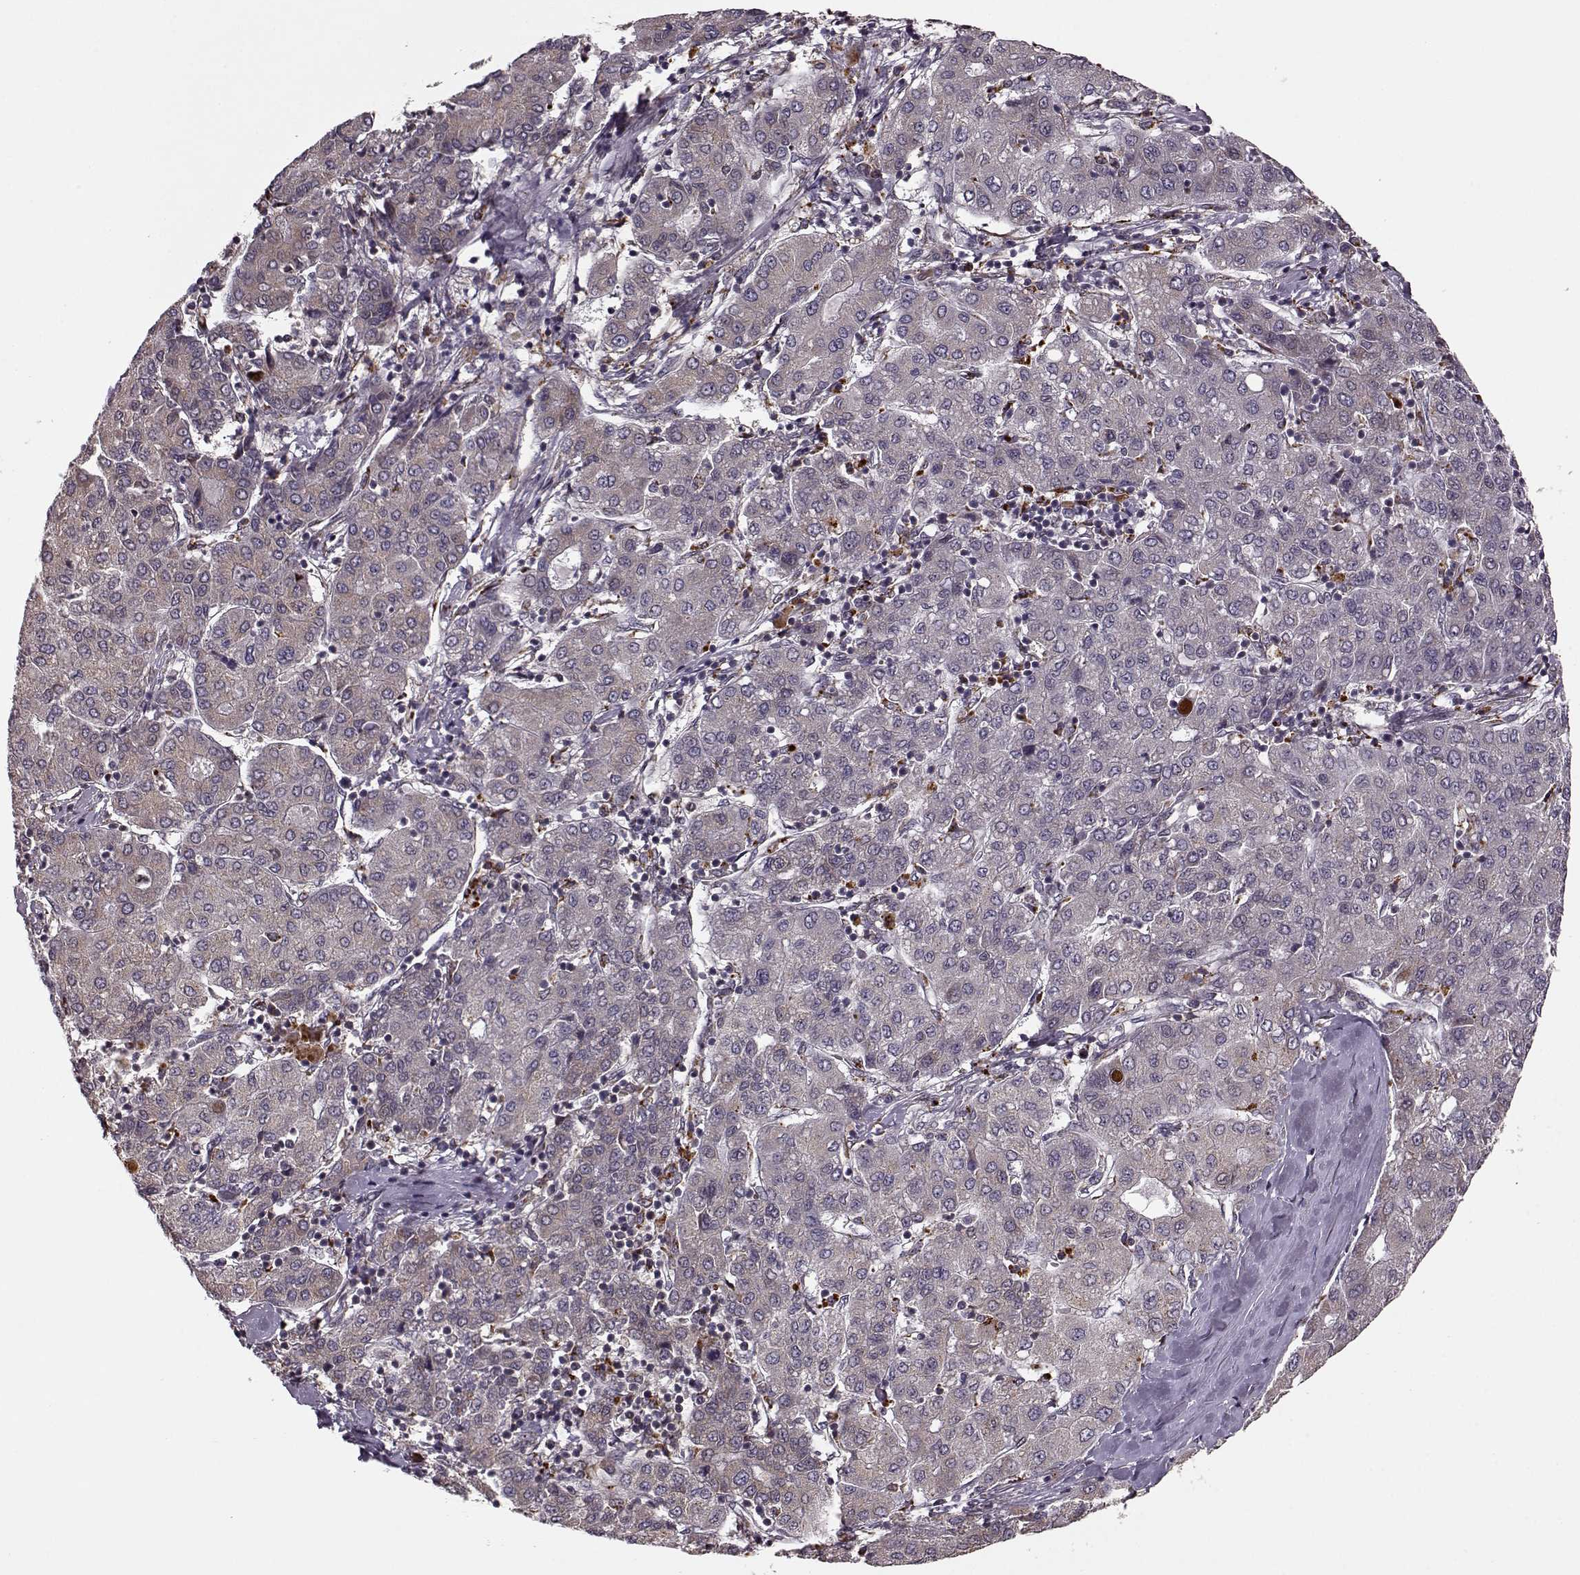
{"staining": {"intensity": "negative", "quantity": "none", "location": "none"}, "tissue": "liver cancer", "cell_type": "Tumor cells", "image_type": "cancer", "snomed": [{"axis": "morphology", "description": "Carcinoma, Hepatocellular, NOS"}, {"axis": "topography", "description": "Liver"}], "caption": "This is an IHC image of liver cancer. There is no staining in tumor cells.", "gene": "YIPF5", "patient": {"sex": "male", "age": 65}}